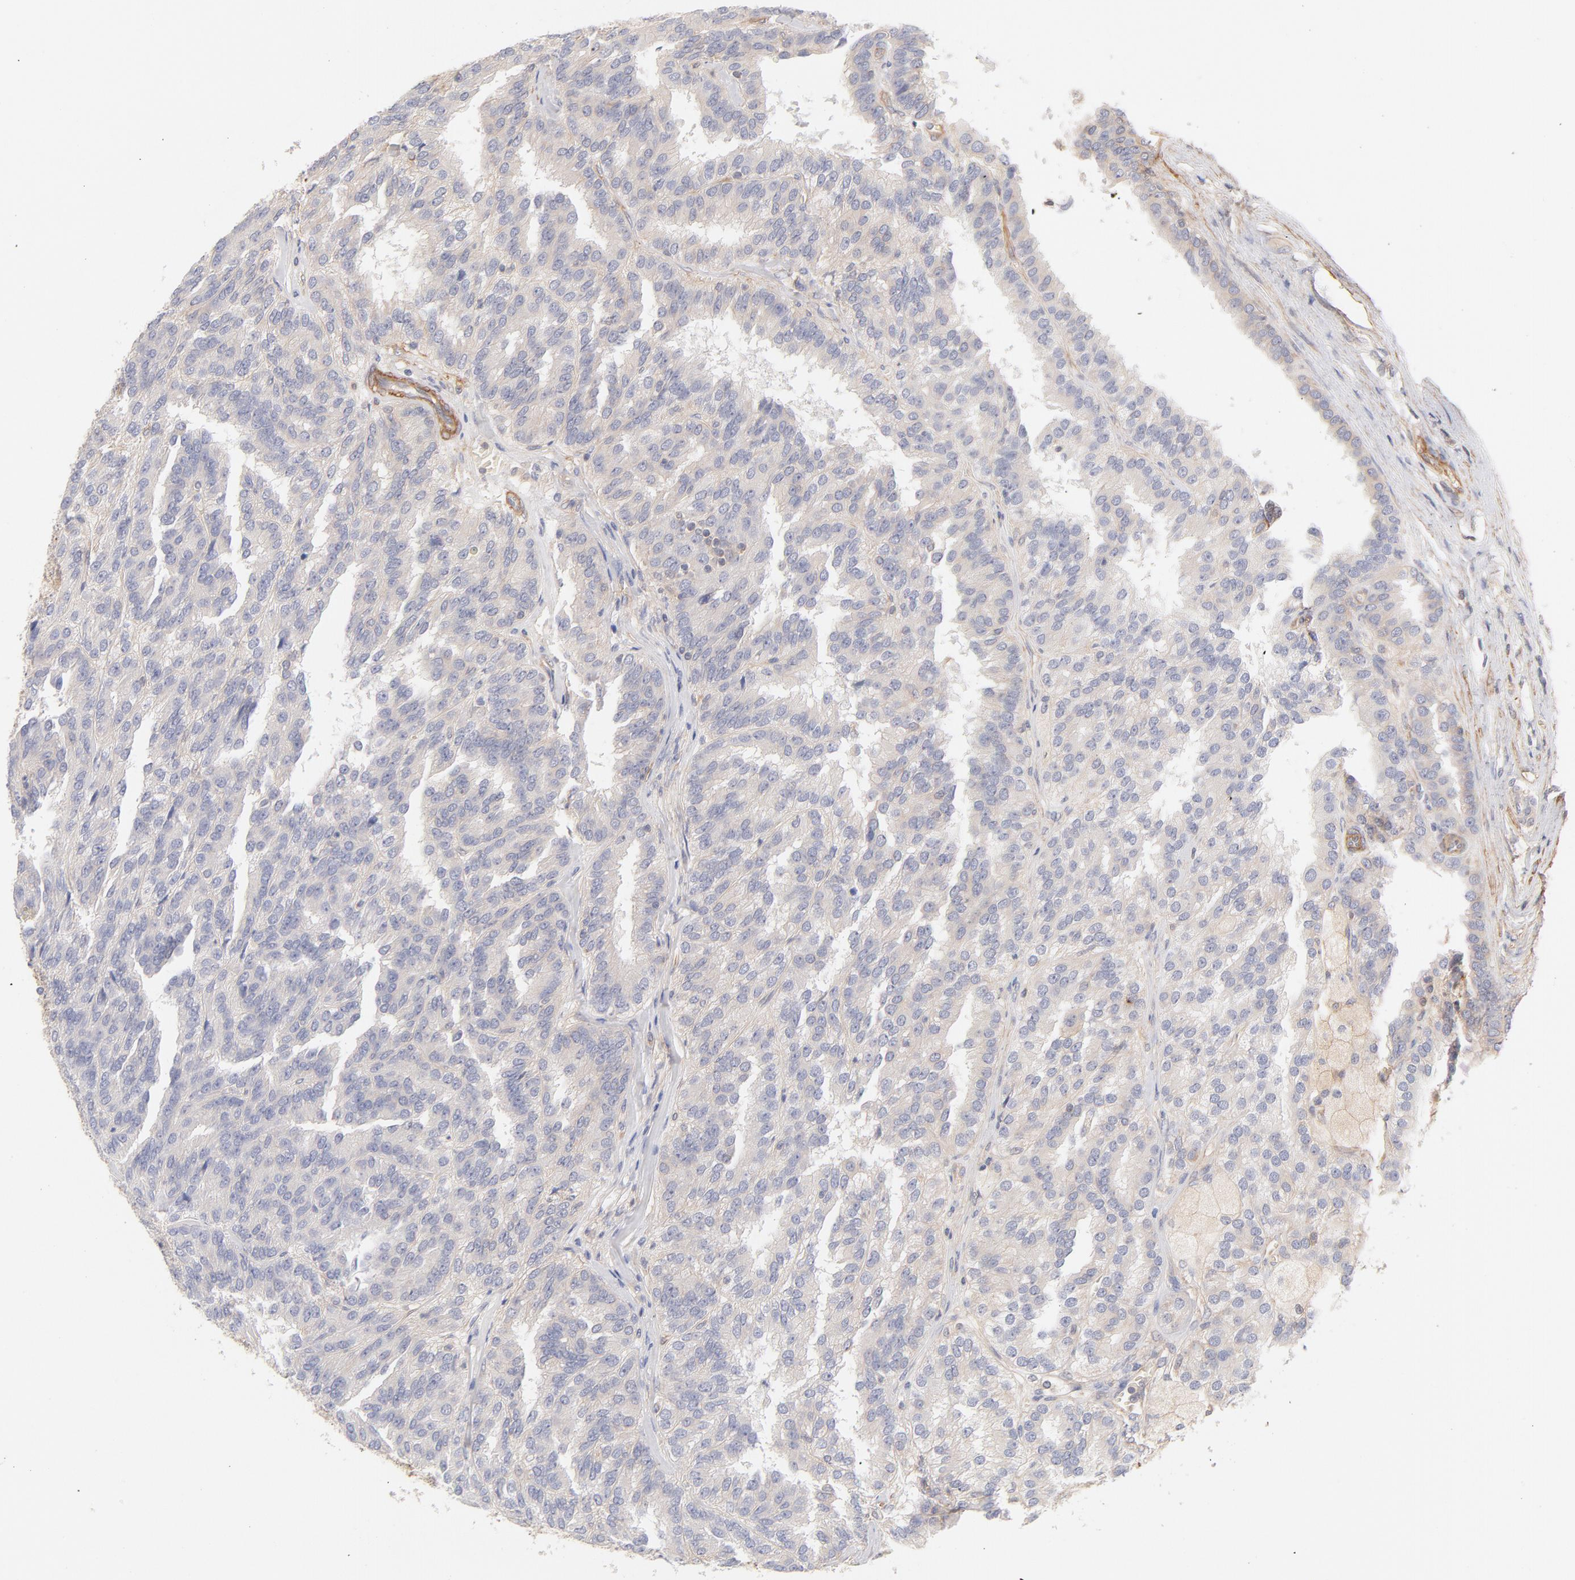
{"staining": {"intensity": "negative", "quantity": "none", "location": "none"}, "tissue": "renal cancer", "cell_type": "Tumor cells", "image_type": "cancer", "snomed": [{"axis": "morphology", "description": "Adenocarcinoma, NOS"}, {"axis": "topography", "description": "Kidney"}], "caption": "Renal cancer (adenocarcinoma) was stained to show a protein in brown. There is no significant positivity in tumor cells. (Immunohistochemistry (ihc), brightfield microscopy, high magnification).", "gene": "LDLRAP1", "patient": {"sex": "male", "age": 46}}